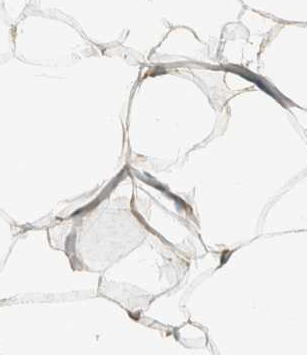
{"staining": {"intensity": "moderate", "quantity": ">75%", "location": "cytoplasmic/membranous"}, "tissue": "adipose tissue", "cell_type": "Adipocytes", "image_type": "normal", "snomed": [{"axis": "morphology", "description": "Normal tissue, NOS"}, {"axis": "topography", "description": "Breast"}, {"axis": "topography", "description": "Adipose tissue"}], "caption": "Moderate cytoplasmic/membranous positivity for a protein is identified in about >75% of adipocytes of benign adipose tissue using immunohistochemistry.", "gene": "SEL1L", "patient": {"sex": "female", "age": 25}}